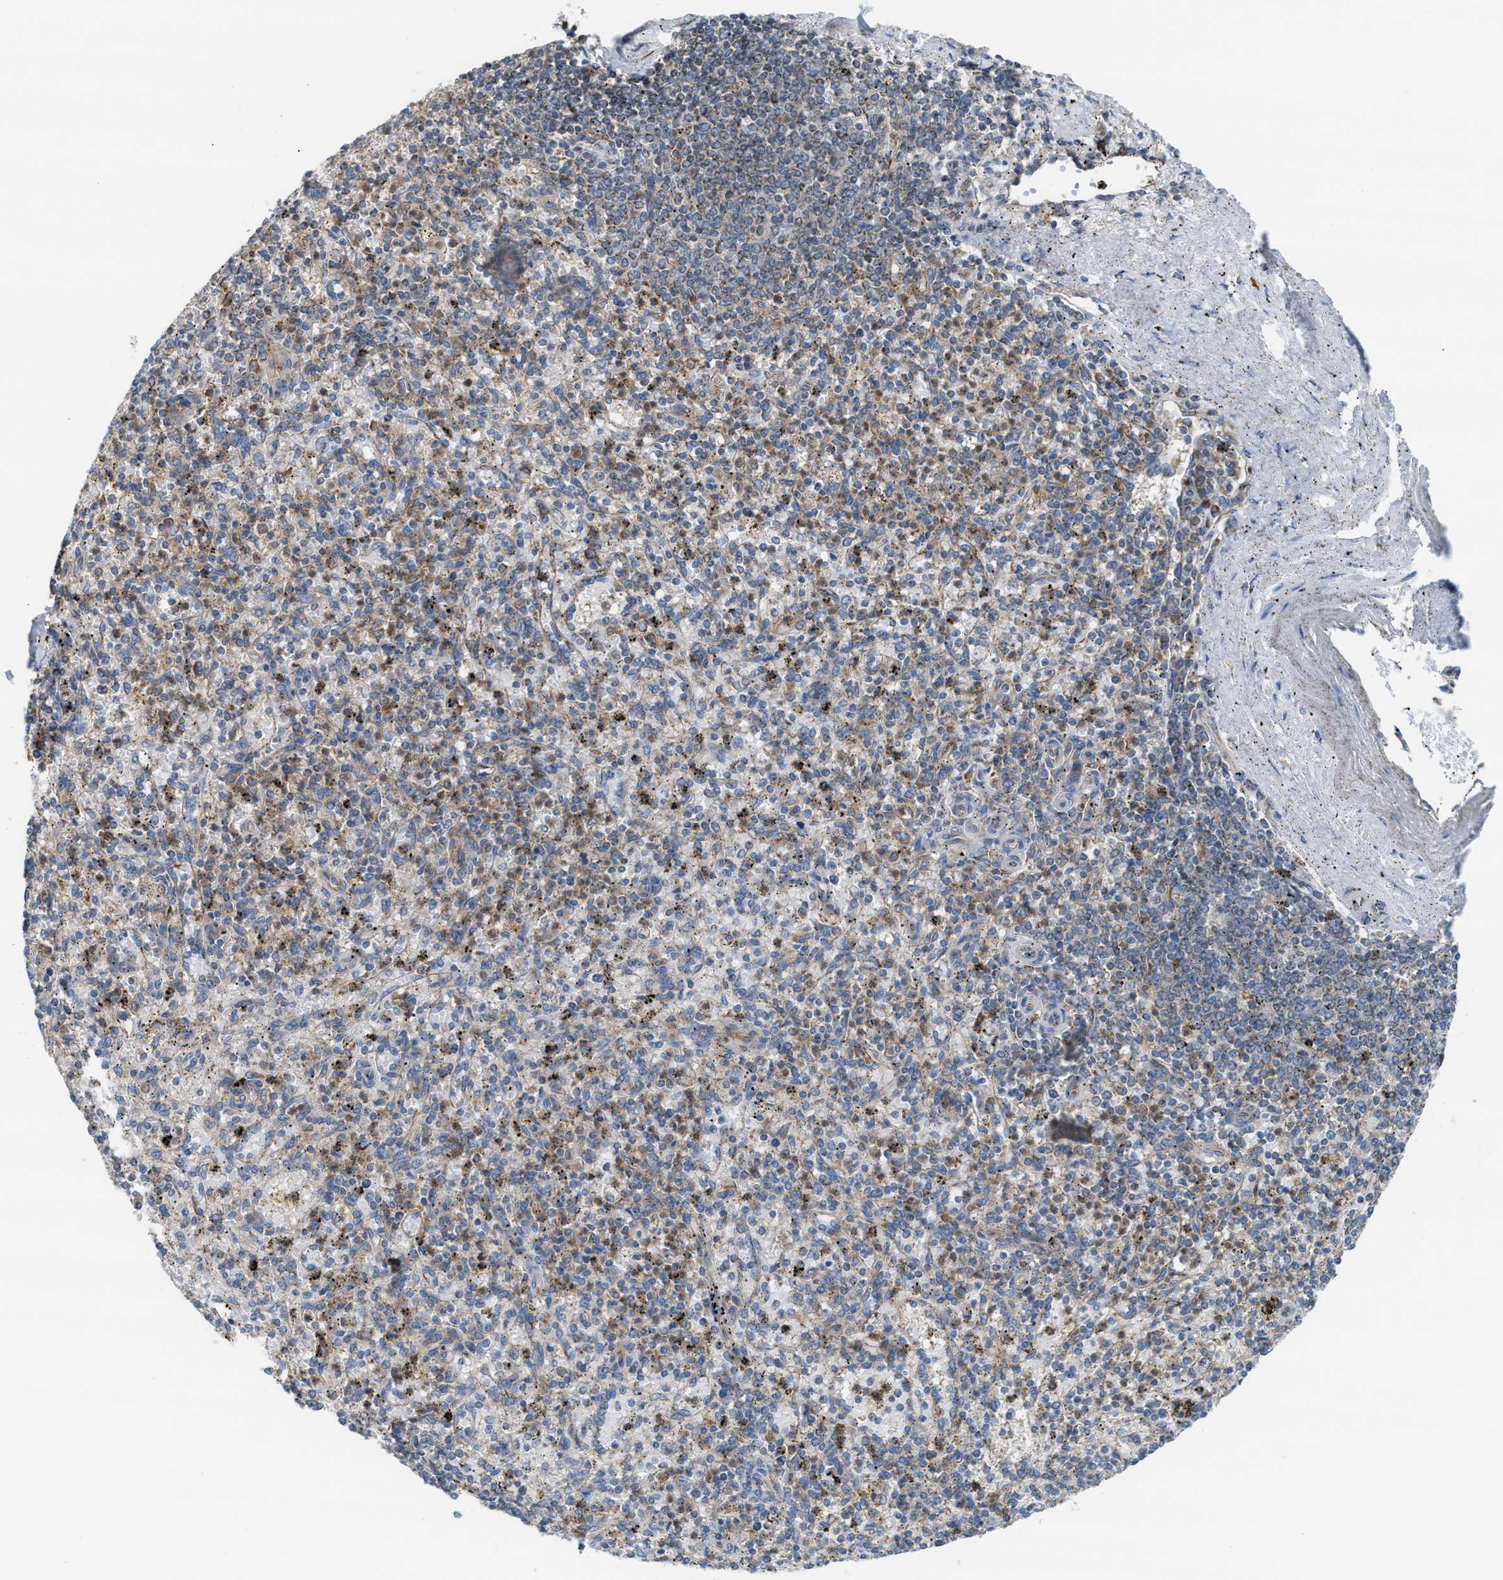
{"staining": {"intensity": "moderate", "quantity": "25%-75%", "location": "cytoplasmic/membranous"}, "tissue": "spleen", "cell_type": "Cells in red pulp", "image_type": "normal", "snomed": [{"axis": "morphology", "description": "Normal tissue, NOS"}, {"axis": "topography", "description": "Spleen"}], "caption": "Brown immunohistochemical staining in unremarkable spleen demonstrates moderate cytoplasmic/membranous staining in about 25%-75% of cells in red pulp. Nuclei are stained in blue.", "gene": "TBC1D15", "patient": {"sex": "male", "age": 72}}